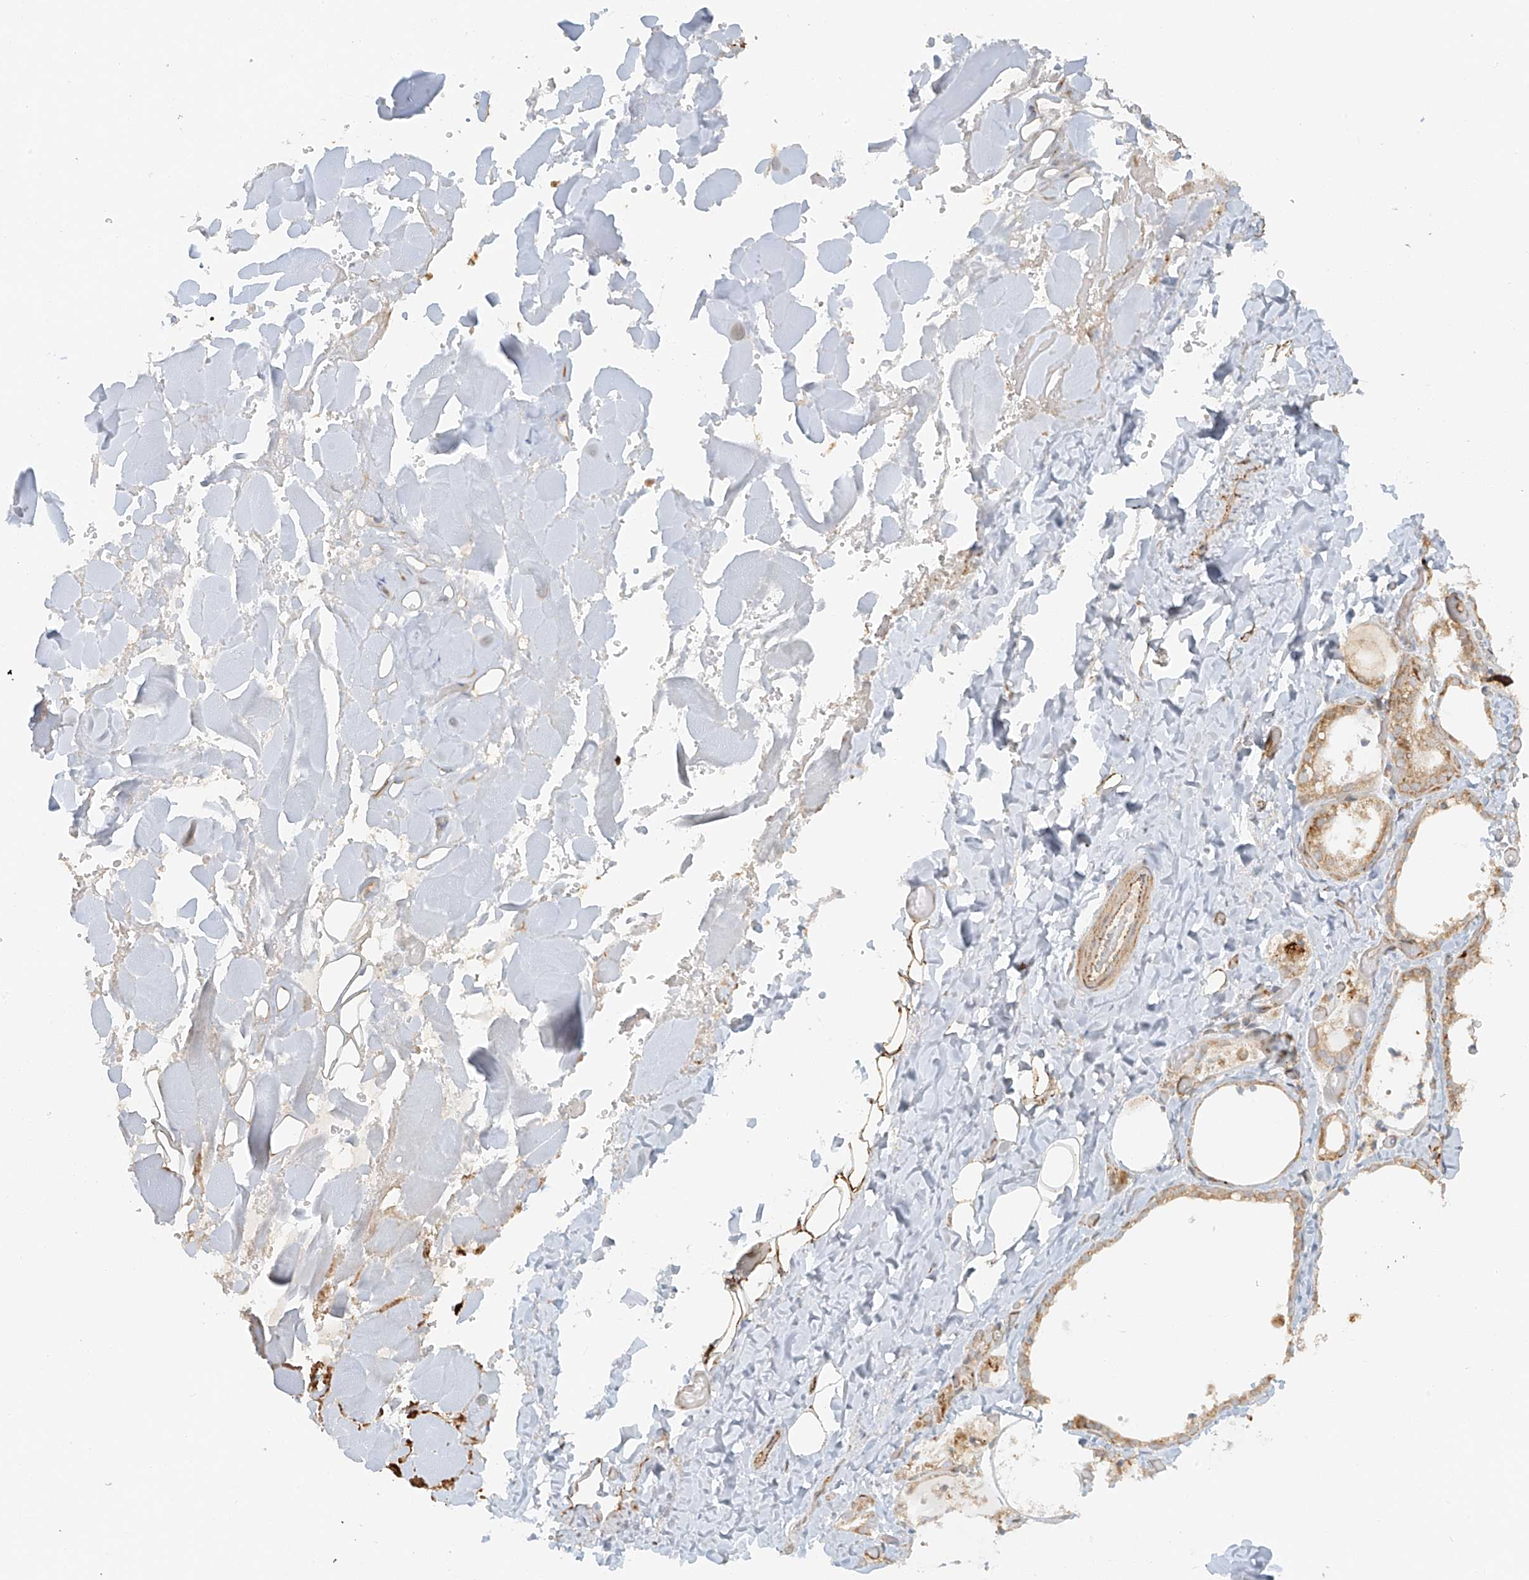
{"staining": {"intensity": "moderate", "quantity": "<25%", "location": "cytoplasmic/membranous"}, "tissue": "thyroid gland", "cell_type": "Glandular cells", "image_type": "normal", "snomed": [{"axis": "morphology", "description": "Normal tissue, NOS"}, {"axis": "topography", "description": "Thyroid gland"}], "caption": "Immunohistochemistry (IHC) photomicrograph of unremarkable thyroid gland: human thyroid gland stained using immunohistochemistry (IHC) demonstrates low levels of moderate protein expression localized specifically in the cytoplasmic/membranous of glandular cells, appearing as a cytoplasmic/membranous brown color.", "gene": "MIPEP", "patient": {"sex": "female", "age": 44}}